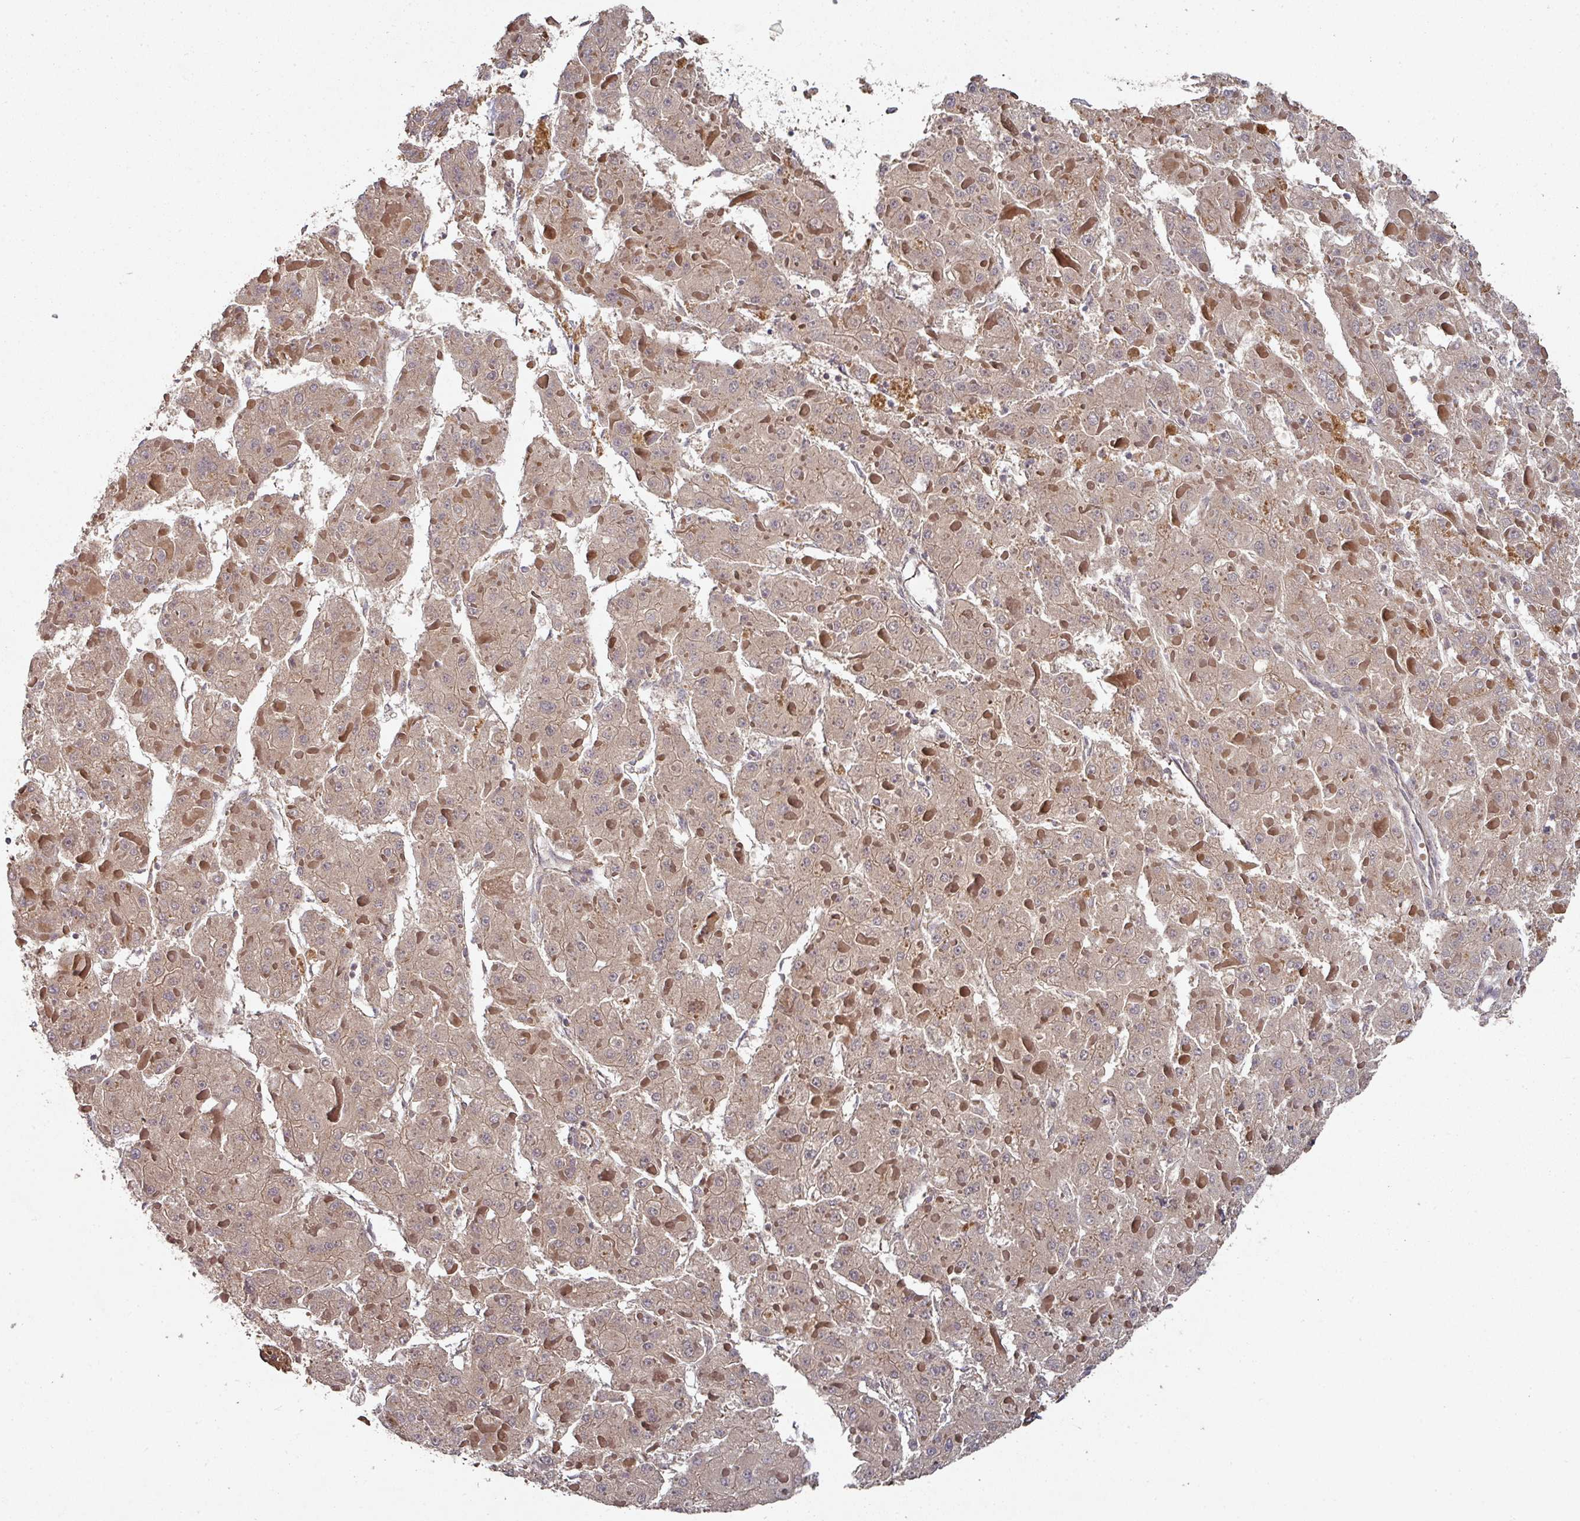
{"staining": {"intensity": "moderate", "quantity": ">75%", "location": "cytoplasmic/membranous"}, "tissue": "liver cancer", "cell_type": "Tumor cells", "image_type": "cancer", "snomed": [{"axis": "morphology", "description": "Carcinoma, Hepatocellular, NOS"}, {"axis": "topography", "description": "Liver"}], "caption": "Liver cancer tissue exhibits moderate cytoplasmic/membranous positivity in approximately >75% of tumor cells, visualized by immunohistochemistry. Nuclei are stained in blue.", "gene": "CEP95", "patient": {"sex": "female", "age": 73}}